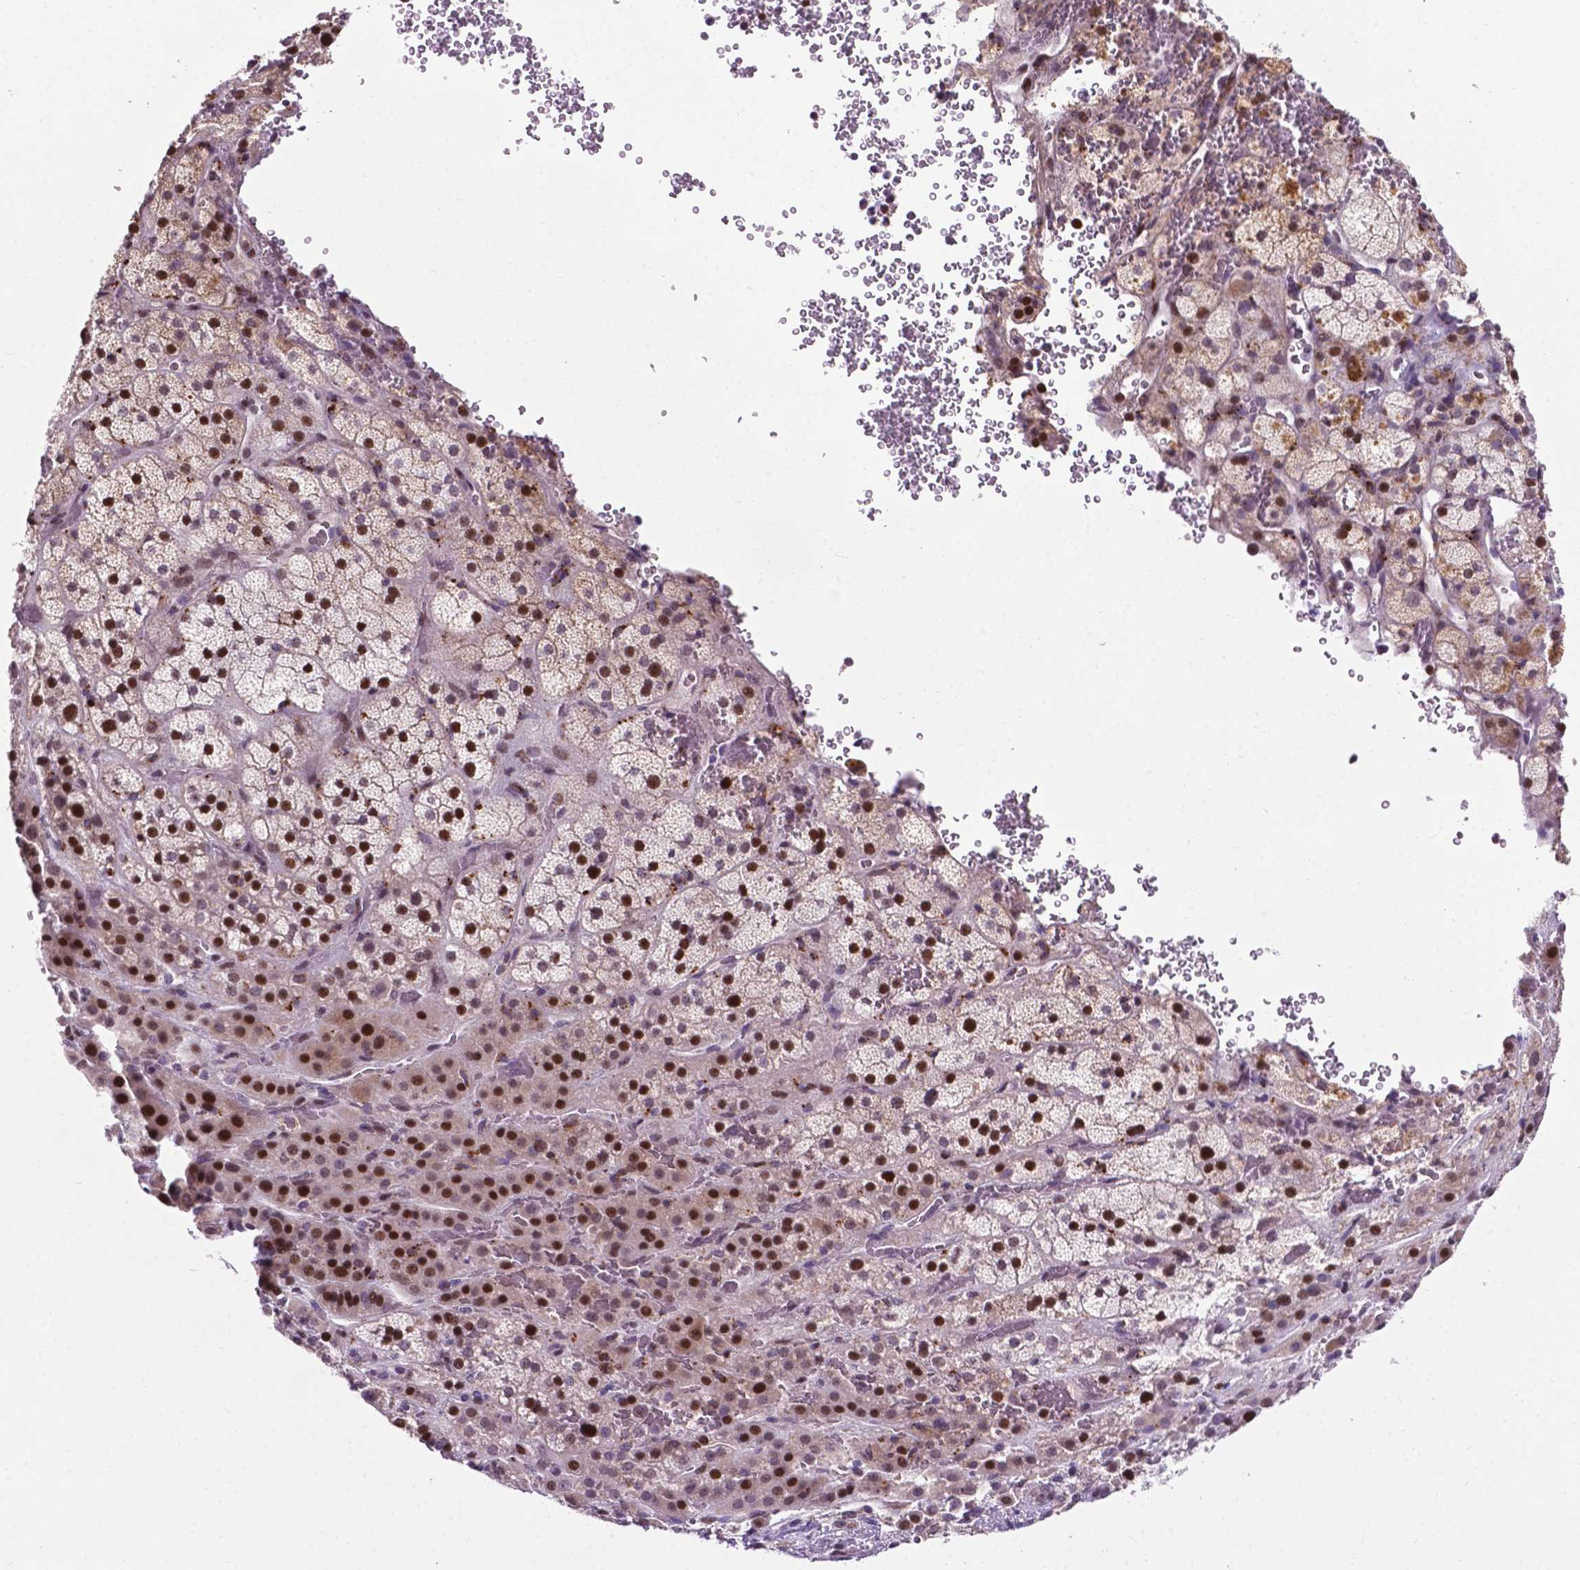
{"staining": {"intensity": "strong", "quantity": "<25%", "location": "nuclear"}, "tissue": "adrenal gland", "cell_type": "Glandular cells", "image_type": "normal", "snomed": [{"axis": "morphology", "description": "Normal tissue, NOS"}, {"axis": "topography", "description": "Adrenal gland"}], "caption": "Immunohistochemistry (IHC) histopathology image of normal adrenal gland: human adrenal gland stained using immunohistochemistry (IHC) demonstrates medium levels of strong protein expression localized specifically in the nuclear of glandular cells, appearing as a nuclear brown color.", "gene": "SMAD2", "patient": {"sex": "male", "age": 57}}